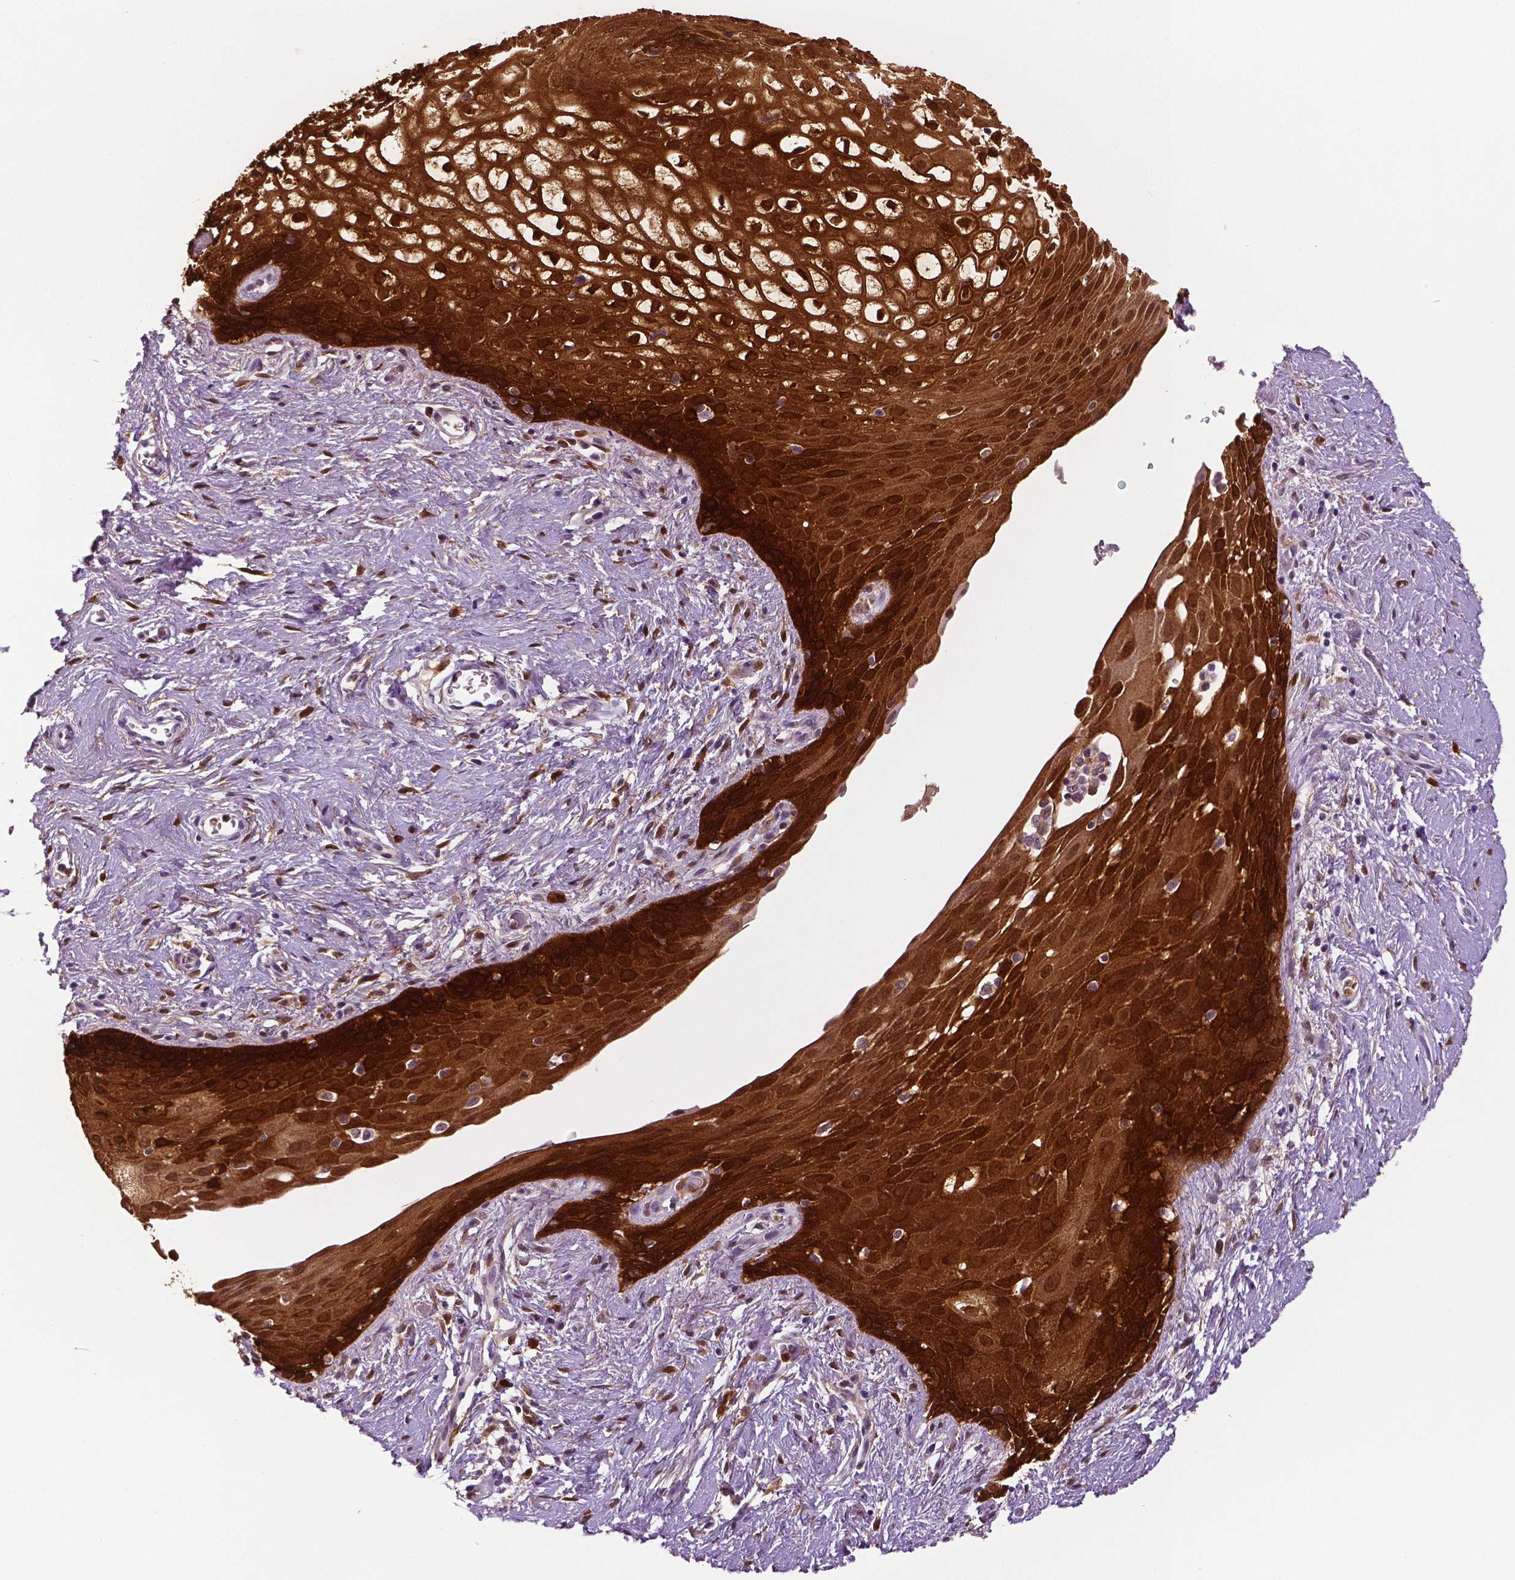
{"staining": {"intensity": "strong", "quantity": ">75%", "location": "cytoplasmic/membranous,nuclear"}, "tissue": "skin", "cell_type": "Epidermal cells", "image_type": "normal", "snomed": [{"axis": "morphology", "description": "Normal tissue, NOS"}, {"axis": "topography", "description": "Anal"}], "caption": "Immunohistochemistry (IHC) micrograph of unremarkable human skin stained for a protein (brown), which shows high levels of strong cytoplasmic/membranous,nuclear staining in about >75% of epidermal cells.", "gene": "PHGDH", "patient": {"sex": "female", "age": 46}}